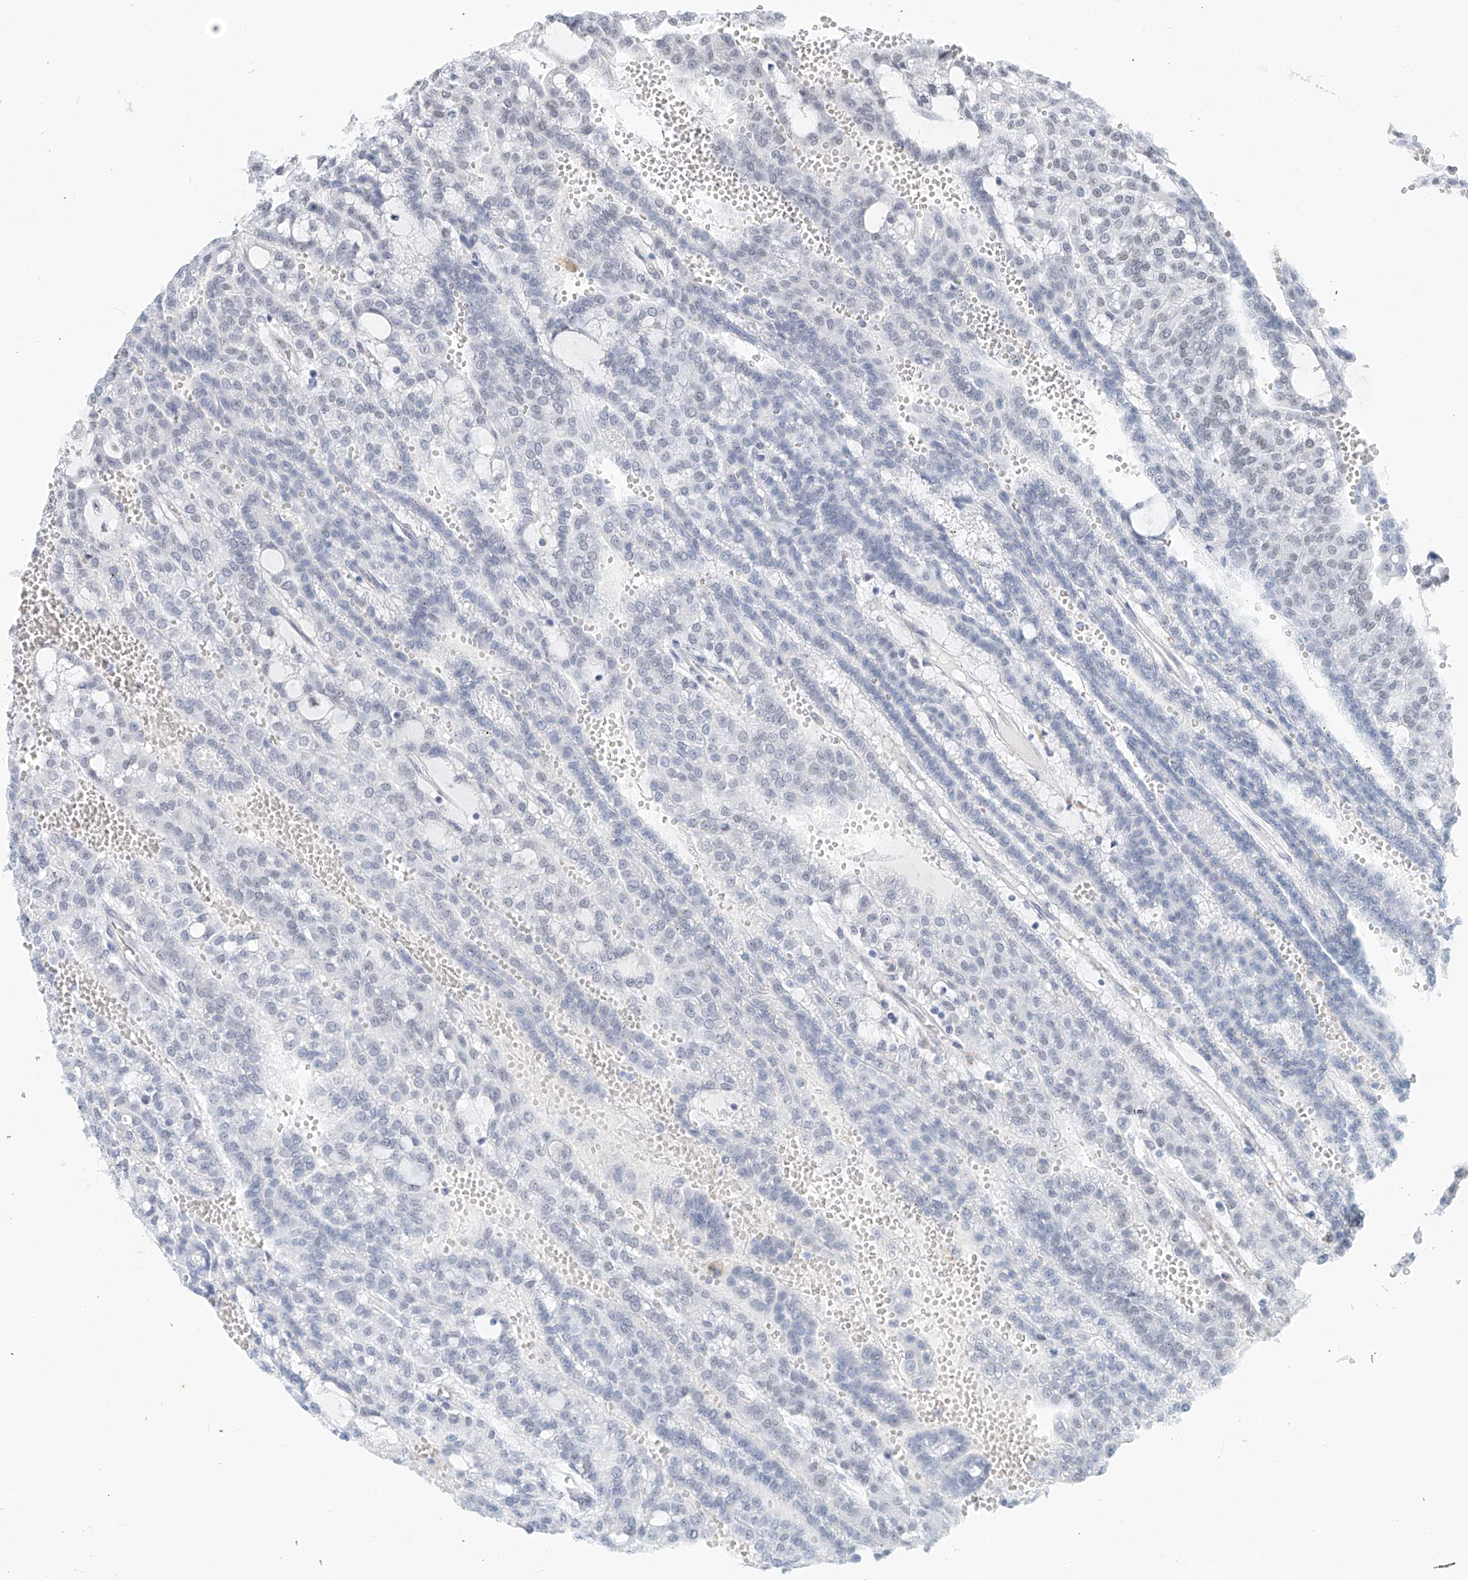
{"staining": {"intensity": "negative", "quantity": "none", "location": "none"}, "tissue": "renal cancer", "cell_type": "Tumor cells", "image_type": "cancer", "snomed": [{"axis": "morphology", "description": "Adenocarcinoma, NOS"}, {"axis": "topography", "description": "Kidney"}], "caption": "Tumor cells are negative for brown protein staining in renal adenocarcinoma.", "gene": "SASH1", "patient": {"sex": "male", "age": 63}}